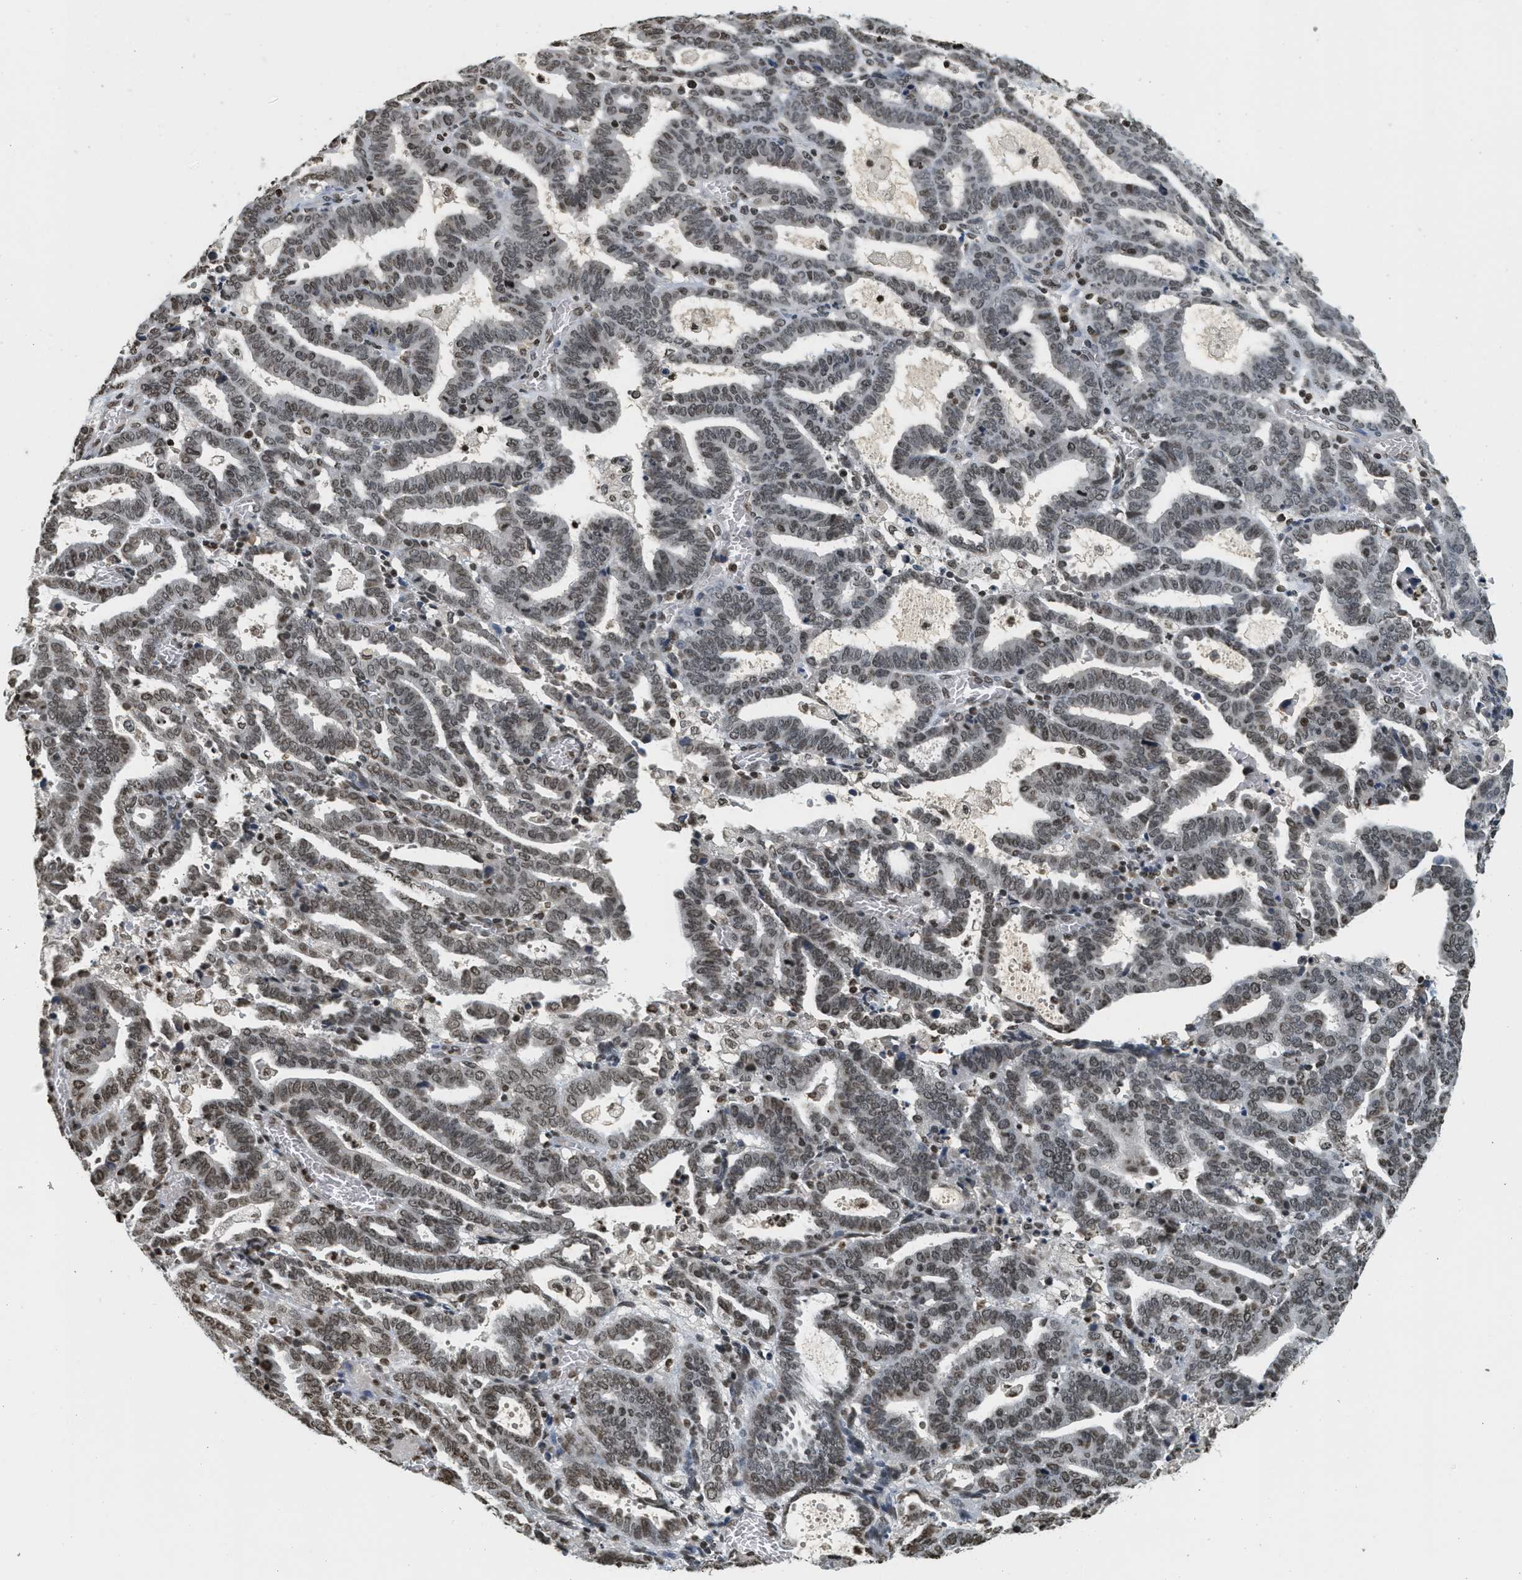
{"staining": {"intensity": "moderate", "quantity": ">75%", "location": "nuclear"}, "tissue": "endometrial cancer", "cell_type": "Tumor cells", "image_type": "cancer", "snomed": [{"axis": "morphology", "description": "Adenocarcinoma, NOS"}, {"axis": "topography", "description": "Uterus"}], "caption": "Immunohistochemistry (IHC) histopathology image of human adenocarcinoma (endometrial) stained for a protein (brown), which demonstrates medium levels of moderate nuclear positivity in approximately >75% of tumor cells.", "gene": "LDB2", "patient": {"sex": "female", "age": 83}}